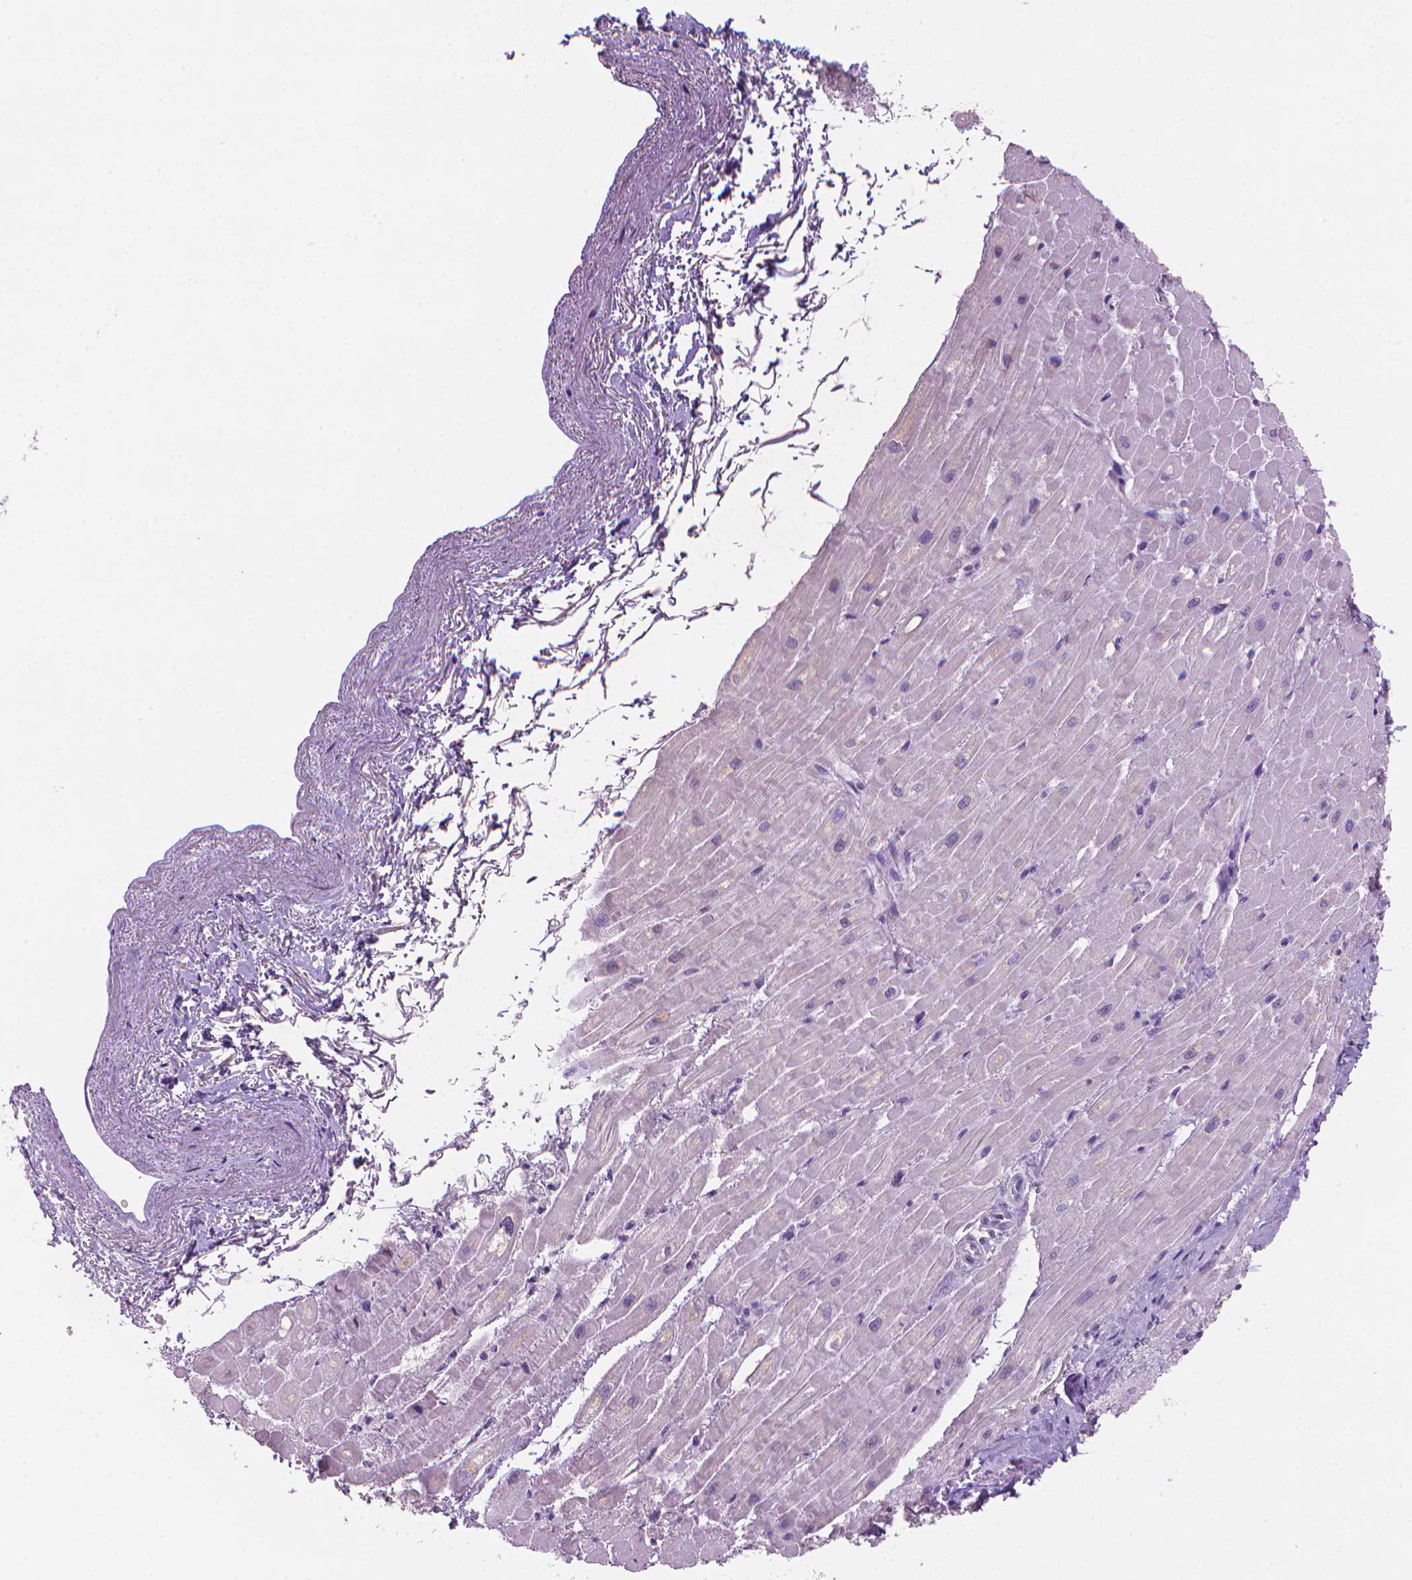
{"staining": {"intensity": "negative", "quantity": "none", "location": "none"}, "tissue": "heart muscle", "cell_type": "Cardiomyocytes", "image_type": "normal", "snomed": [{"axis": "morphology", "description": "Normal tissue, NOS"}, {"axis": "topography", "description": "Heart"}], "caption": "Cardiomyocytes show no significant positivity in unremarkable heart muscle. (IHC, brightfield microscopy, high magnification).", "gene": "MUC1", "patient": {"sex": "male", "age": 62}}